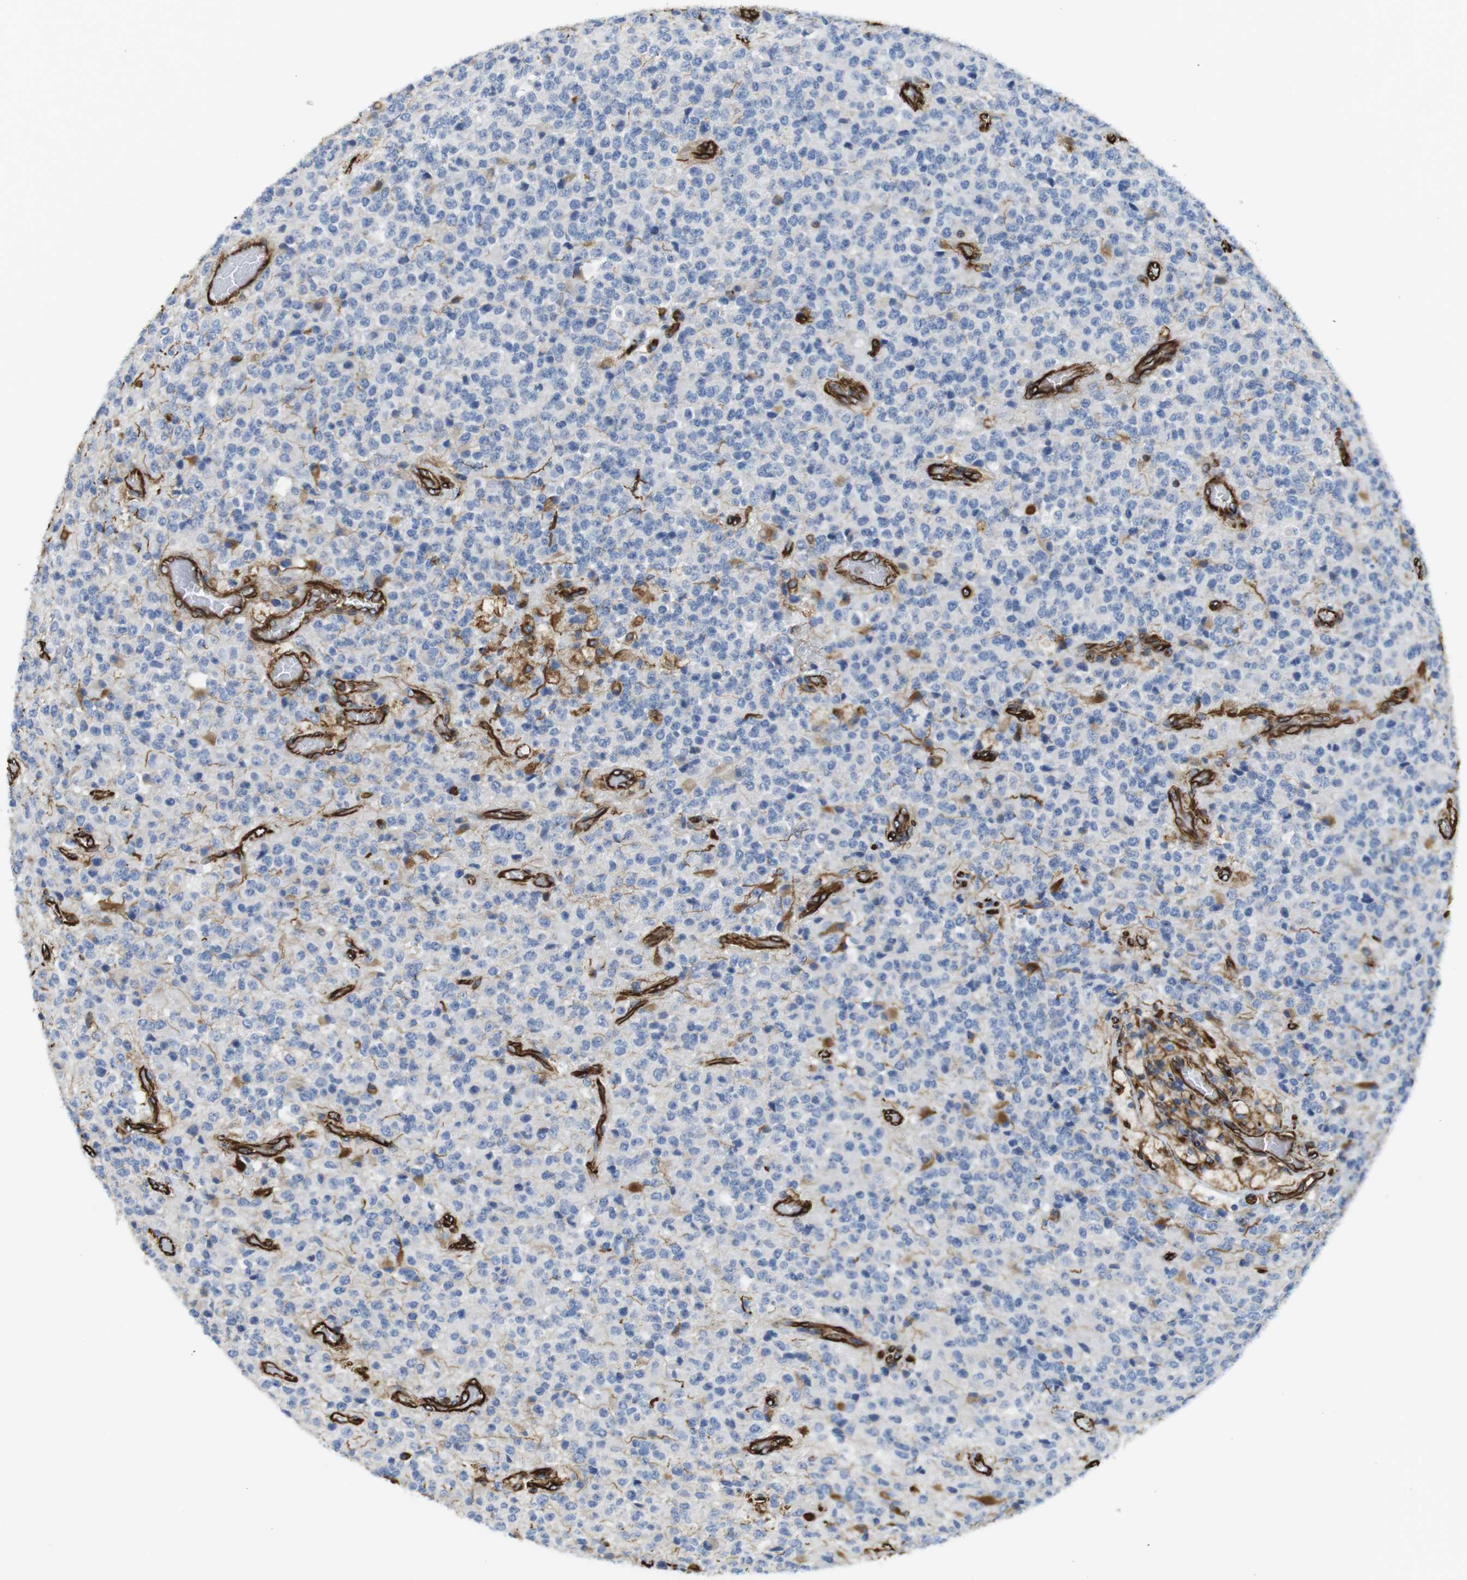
{"staining": {"intensity": "negative", "quantity": "none", "location": "none"}, "tissue": "glioma", "cell_type": "Tumor cells", "image_type": "cancer", "snomed": [{"axis": "morphology", "description": "Glioma, malignant, High grade"}, {"axis": "topography", "description": "pancreas cauda"}], "caption": "A histopathology image of glioma stained for a protein reveals no brown staining in tumor cells.", "gene": "RALGPS1", "patient": {"sex": "male", "age": 60}}